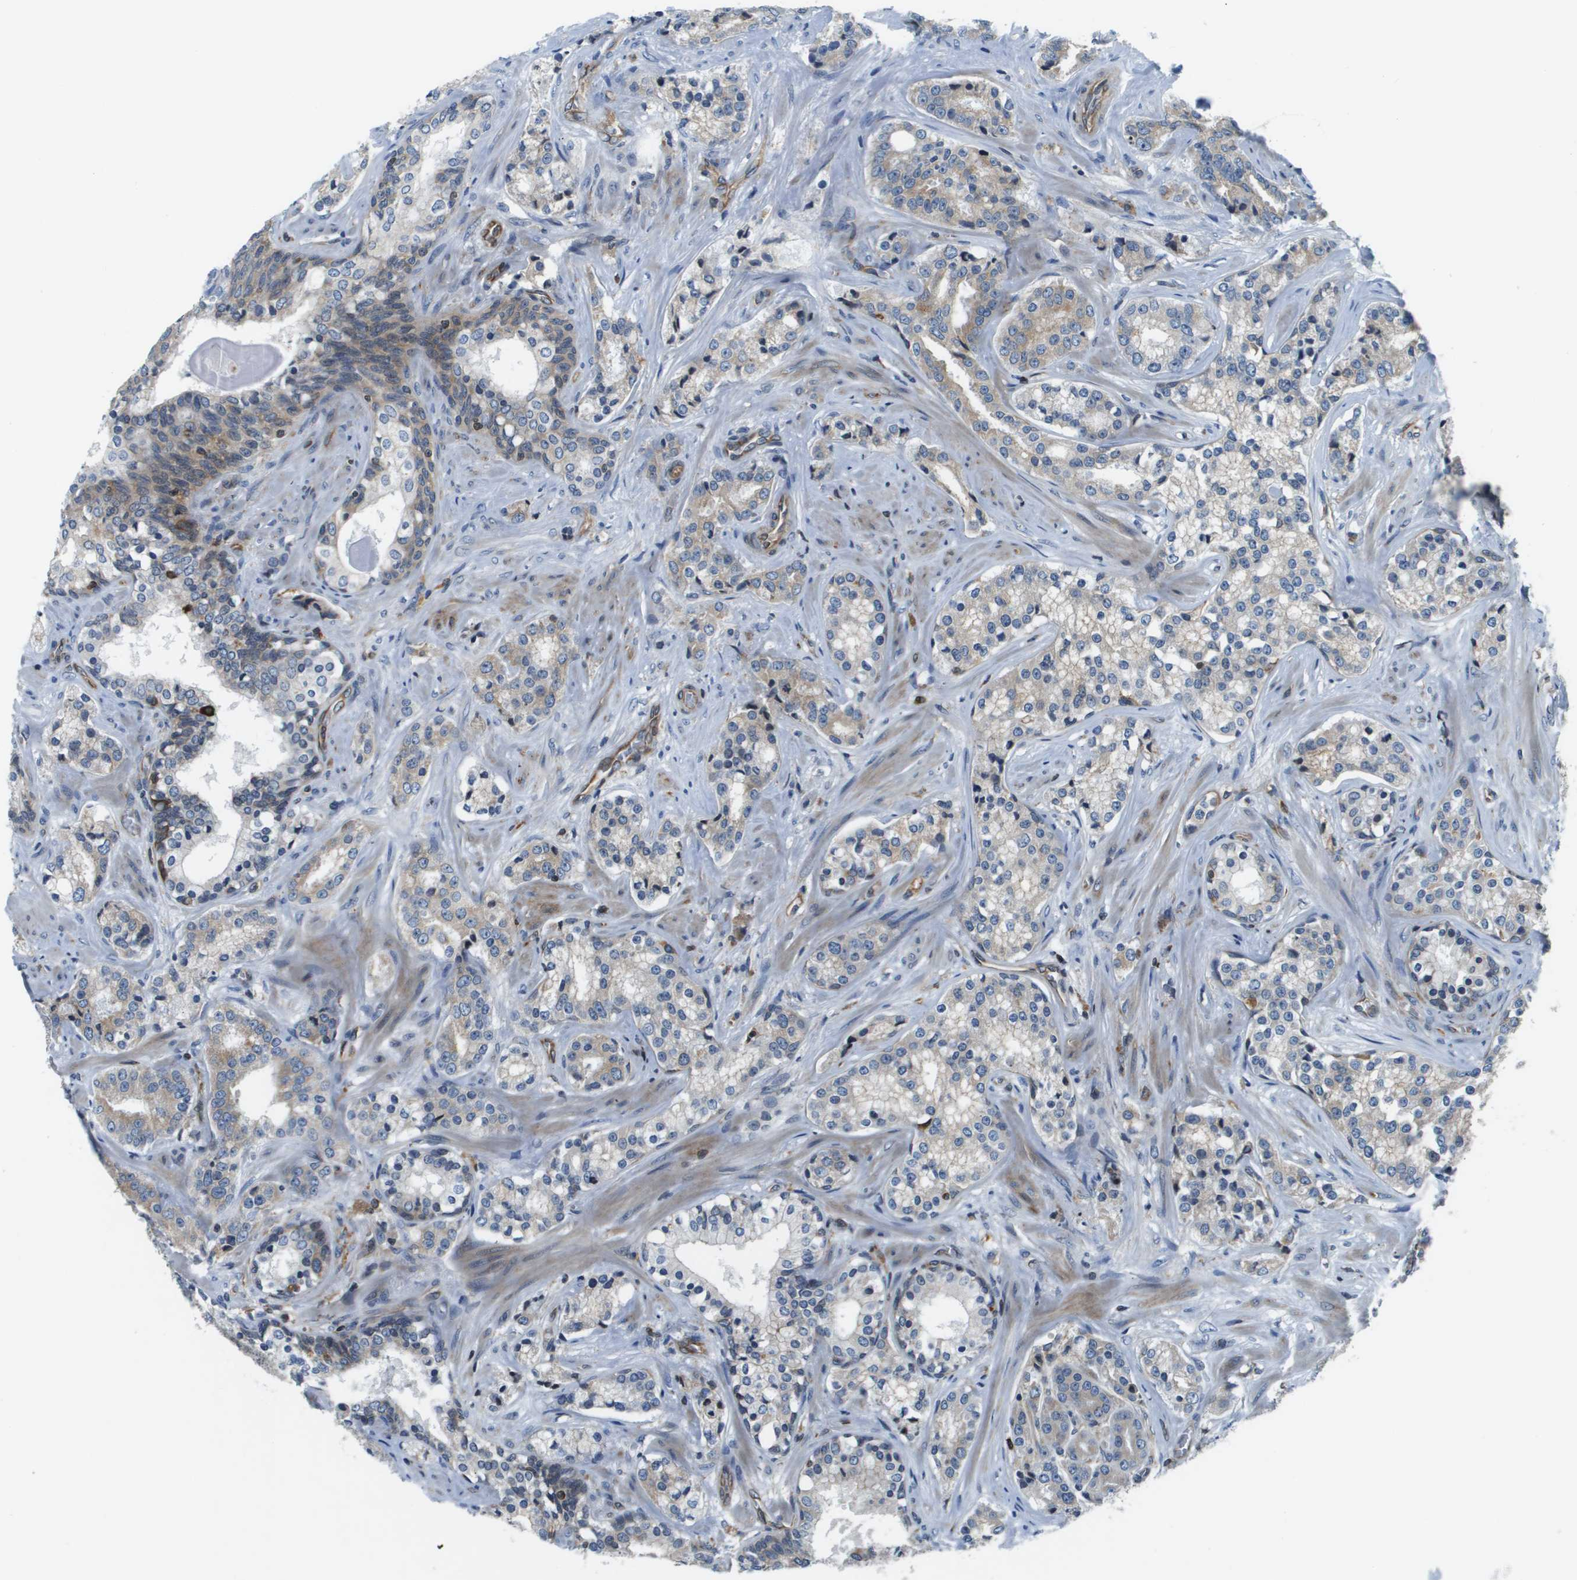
{"staining": {"intensity": "weak", "quantity": "<25%", "location": "cytoplasmic/membranous"}, "tissue": "prostate cancer", "cell_type": "Tumor cells", "image_type": "cancer", "snomed": [{"axis": "morphology", "description": "Adenocarcinoma, High grade"}, {"axis": "topography", "description": "Prostate"}], "caption": "An immunohistochemistry histopathology image of prostate cancer is shown. There is no staining in tumor cells of prostate cancer.", "gene": "ESYT1", "patient": {"sex": "male", "age": 60}}